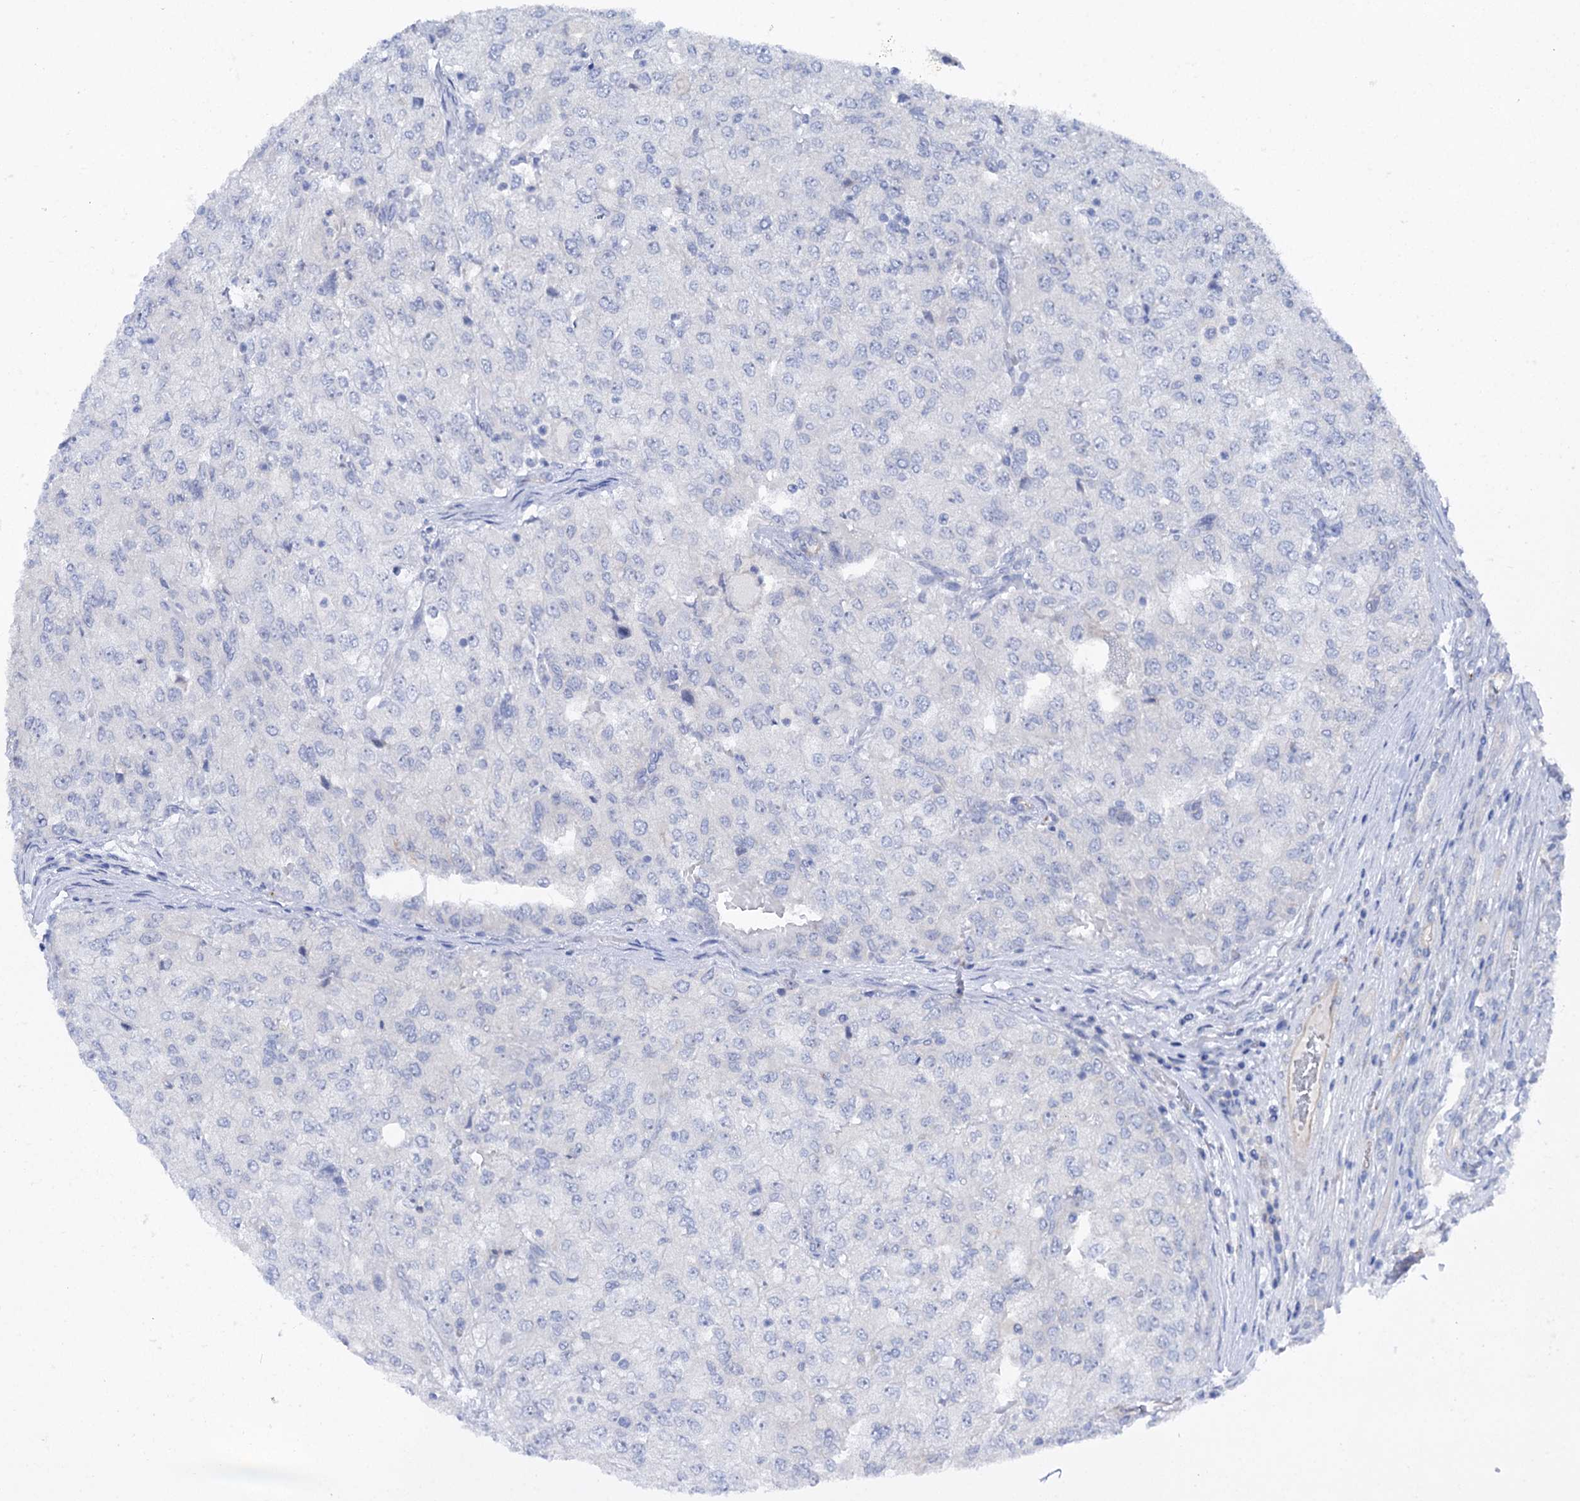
{"staining": {"intensity": "negative", "quantity": "none", "location": "none"}, "tissue": "renal cancer", "cell_type": "Tumor cells", "image_type": "cancer", "snomed": [{"axis": "morphology", "description": "Adenocarcinoma, NOS"}, {"axis": "topography", "description": "Kidney"}], "caption": "This is an IHC image of renal cancer. There is no staining in tumor cells.", "gene": "SHROOM1", "patient": {"sex": "female", "age": 54}}